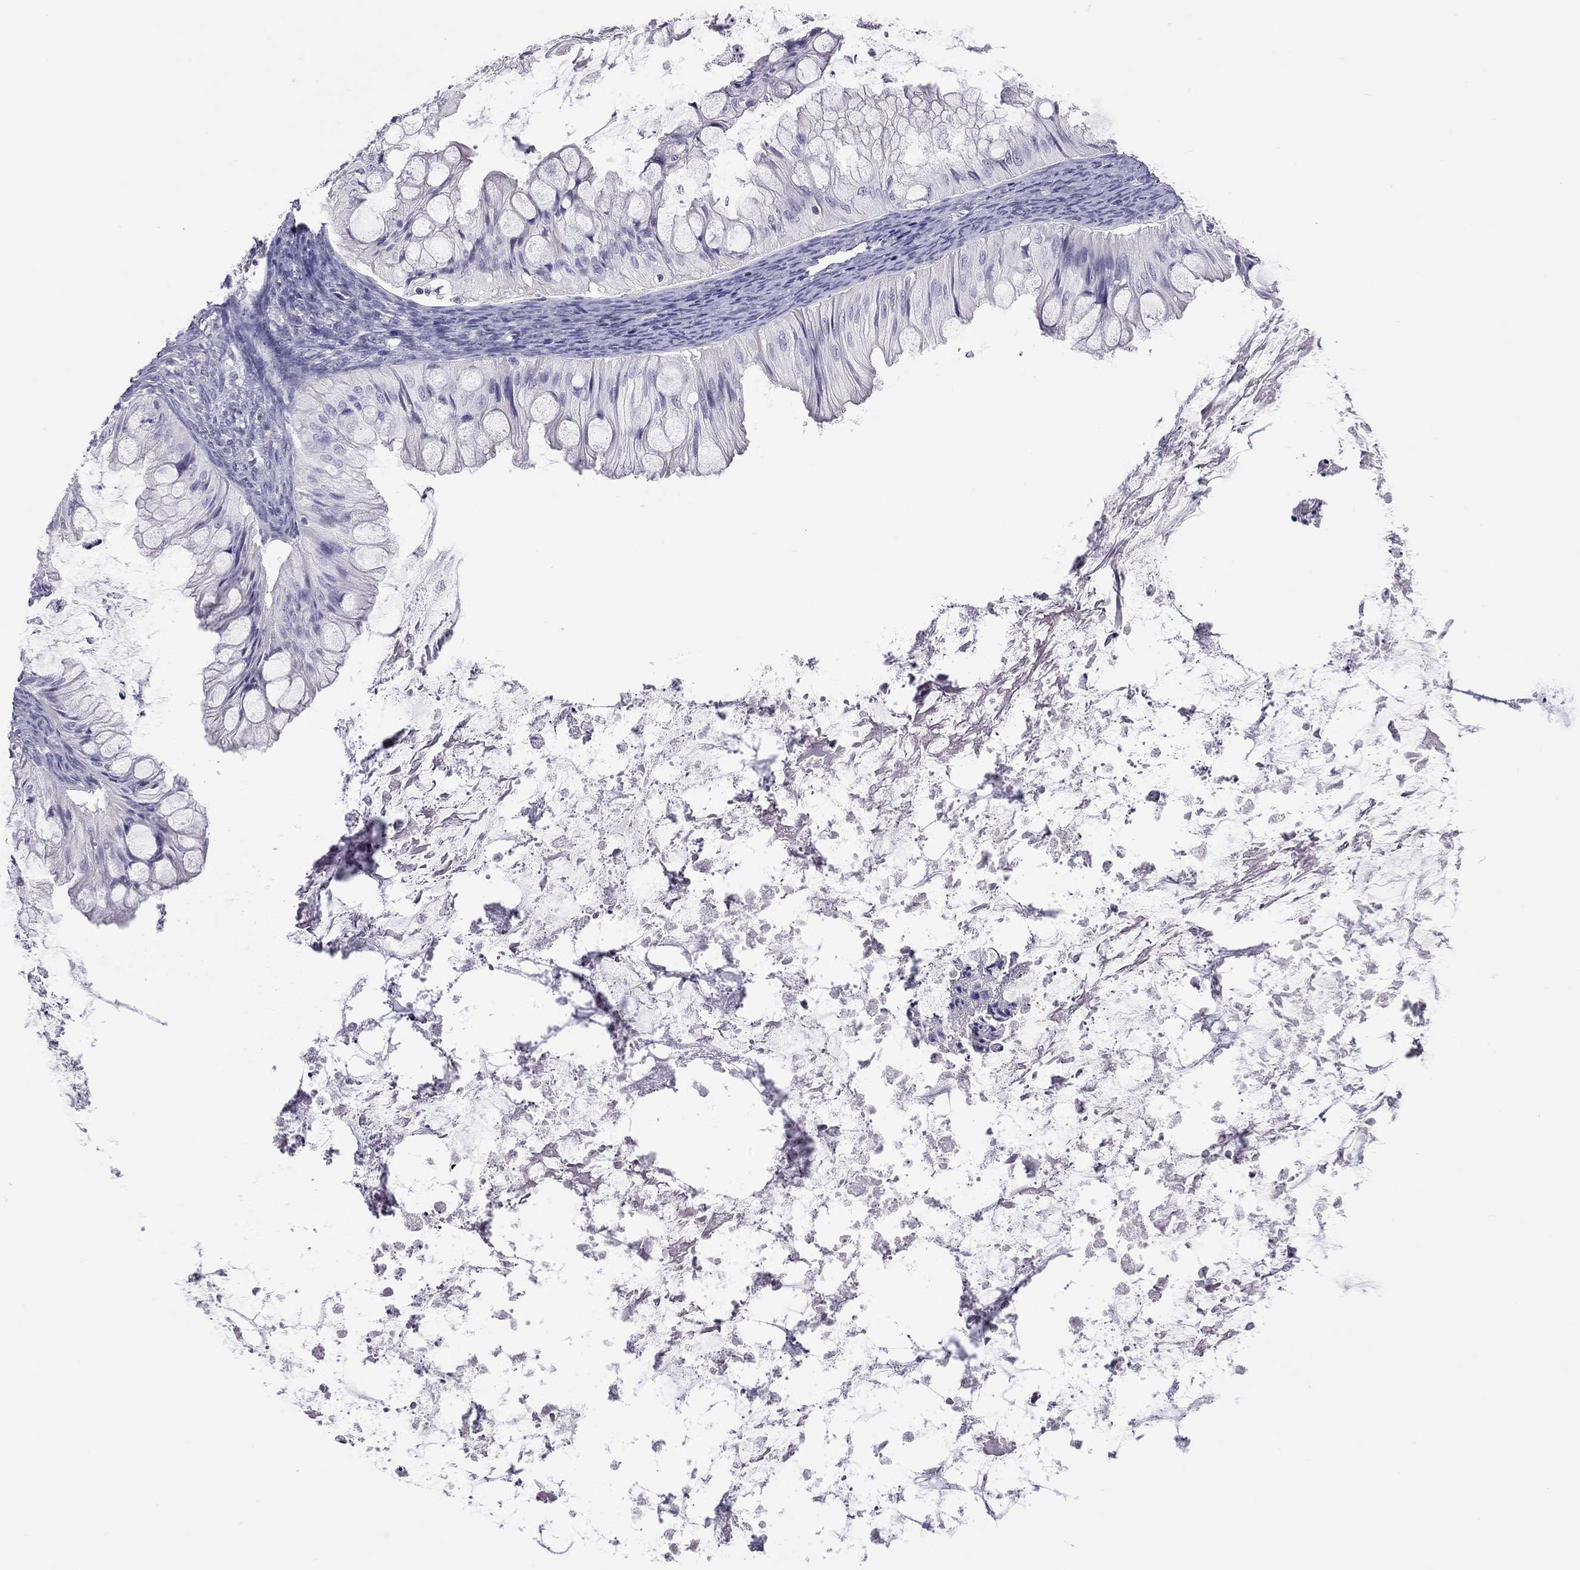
{"staining": {"intensity": "negative", "quantity": "none", "location": "none"}, "tissue": "ovarian cancer", "cell_type": "Tumor cells", "image_type": "cancer", "snomed": [{"axis": "morphology", "description": "Cystadenocarcinoma, mucinous, NOS"}, {"axis": "topography", "description": "Ovary"}], "caption": "The micrograph exhibits no significant staining in tumor cells of ovarian mucinous cystadenocarcinoma. The staining is performed using DAB brown chromogen with nuclei counter-stained in using hematoxylin.", "gene": "PPP1R3A", "patient": {"sex": "female", "age": 57}}